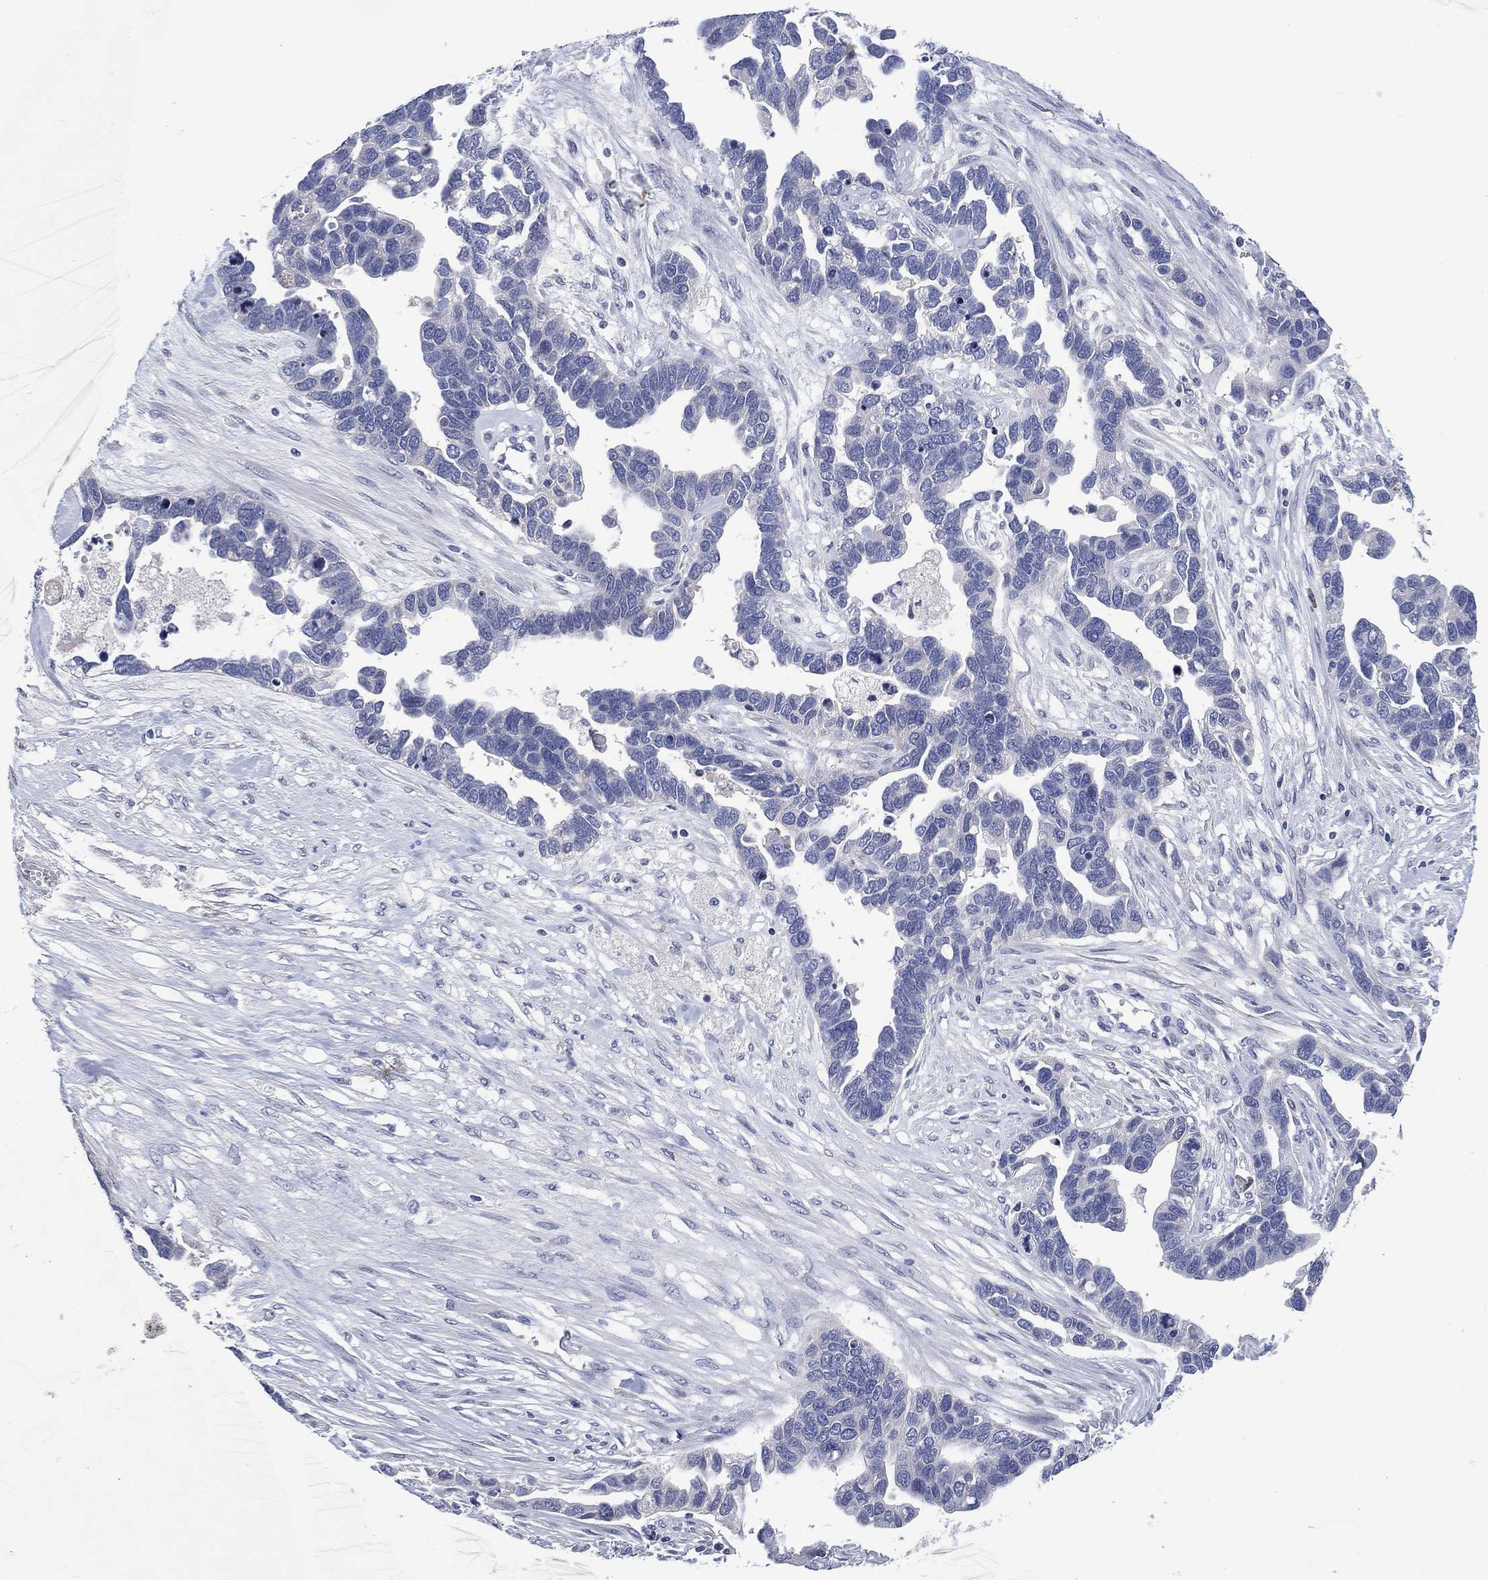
{"staining": {"intensity": "negative", "quantity": "none", "location": "none"}, "tissue": "ovarian cancer", "cell_type": "Tumor cells", "image_type": "cancer", "snomed": [{"axis": "morphology", "description": "Cystadenocarcinoma, serous, NOS"}, {"axis": "topography", "description": "Ovary"}], "caption": "Ovarian cancer was stained to show a protein in brown. There is no significant positivity in tumor cells. Brightfield microscopy of immunohistochemistry stained with DAB (3,3'-diaminobenzidine) (brown) and hematoxylin (blue), captured at high magnification.", "gene": "USP26", "patient": {"sex": "female", "age": 54}}